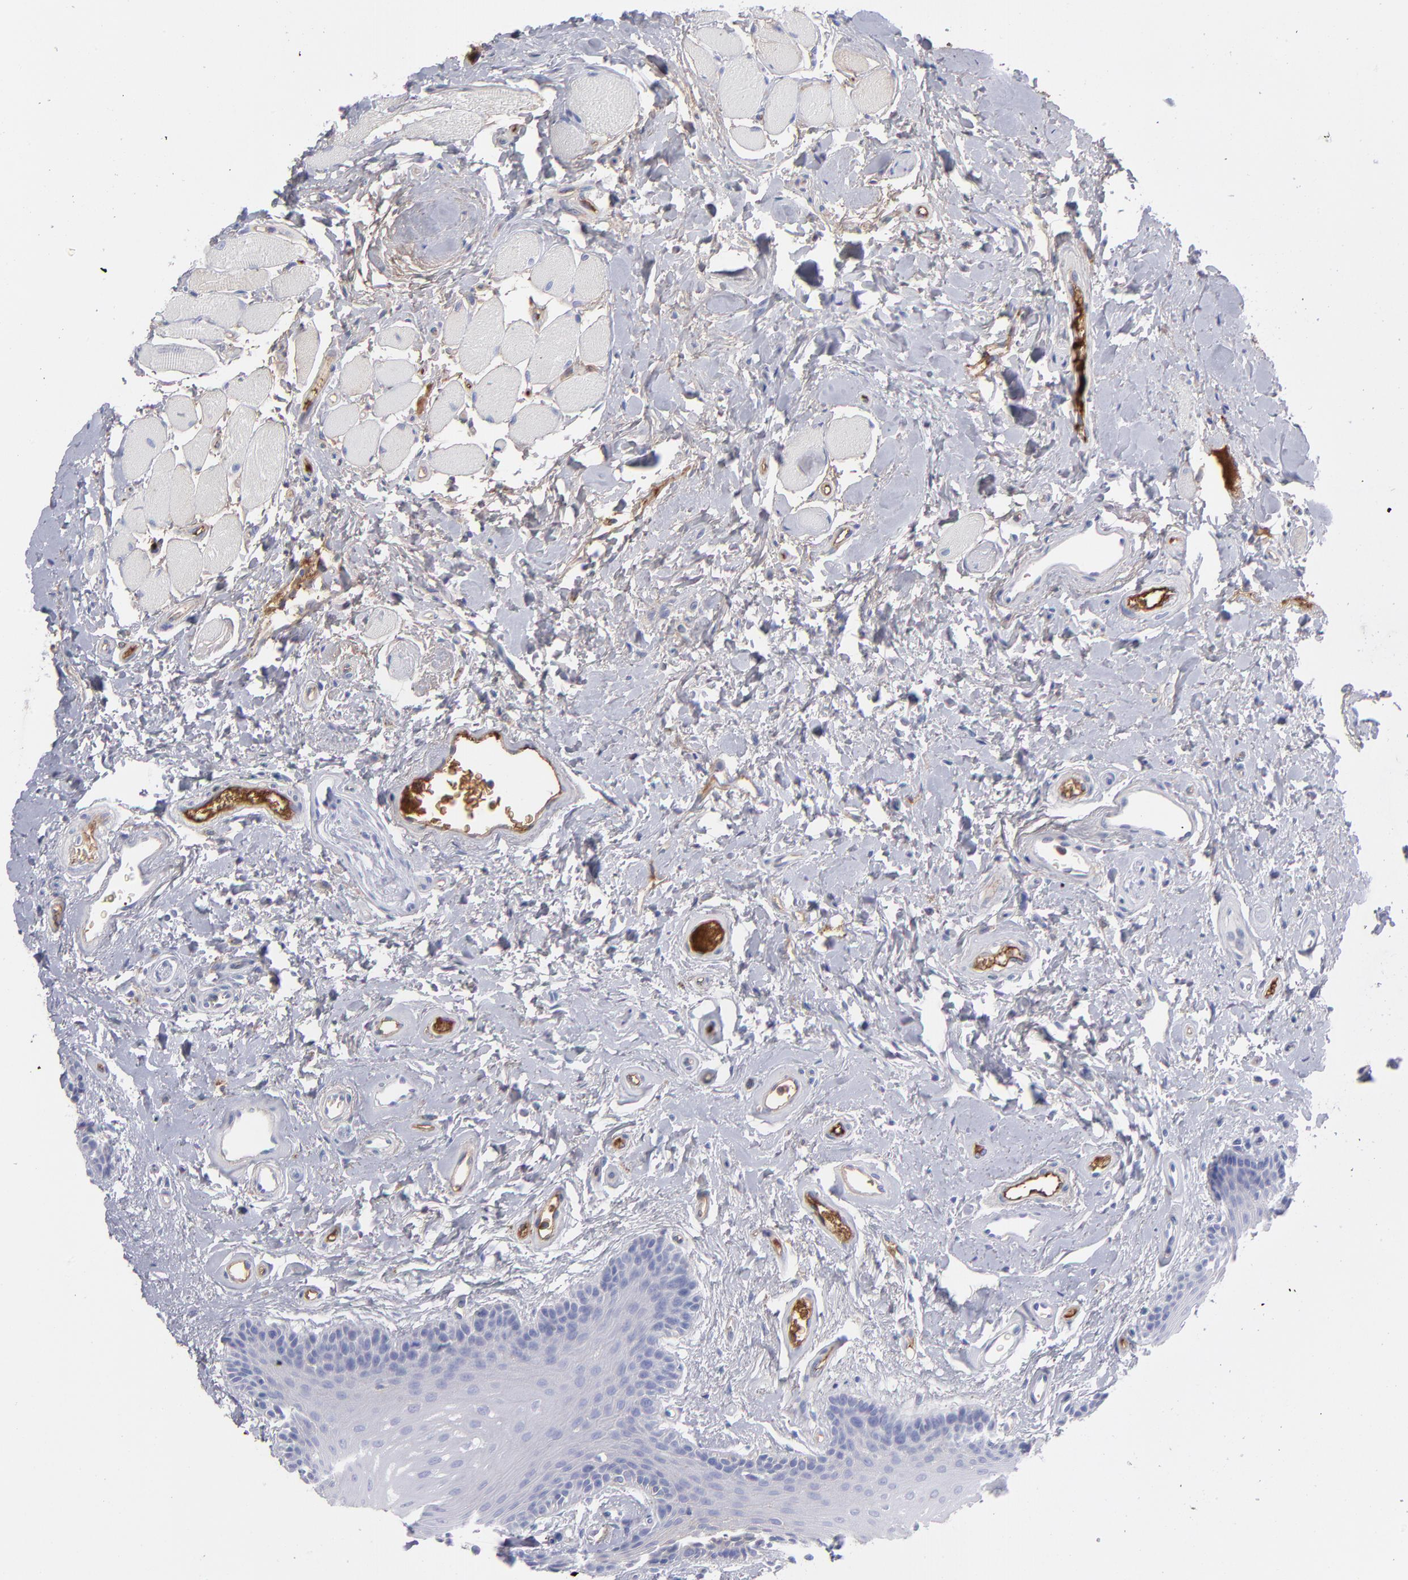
{"staining": {"intensity": "weak", "quantity": "<25%", "location": "cytoplasmic/membranous"}, "tissue": "oral mucosa", "cell_type": "Squamous epithelial cells", "image_type": "normal", "snomed": [{"axis": "morphology", "description": "Normal tissue, NOS"}, {"axis": "topography", "description": "Oral tissue"}], "caption": "Photomicrograph shows no significant protein staining in squamous epithelial cells of benign oral mucosa.", "gene": "HP", "patient": {"sex": "male", "age": 62}}